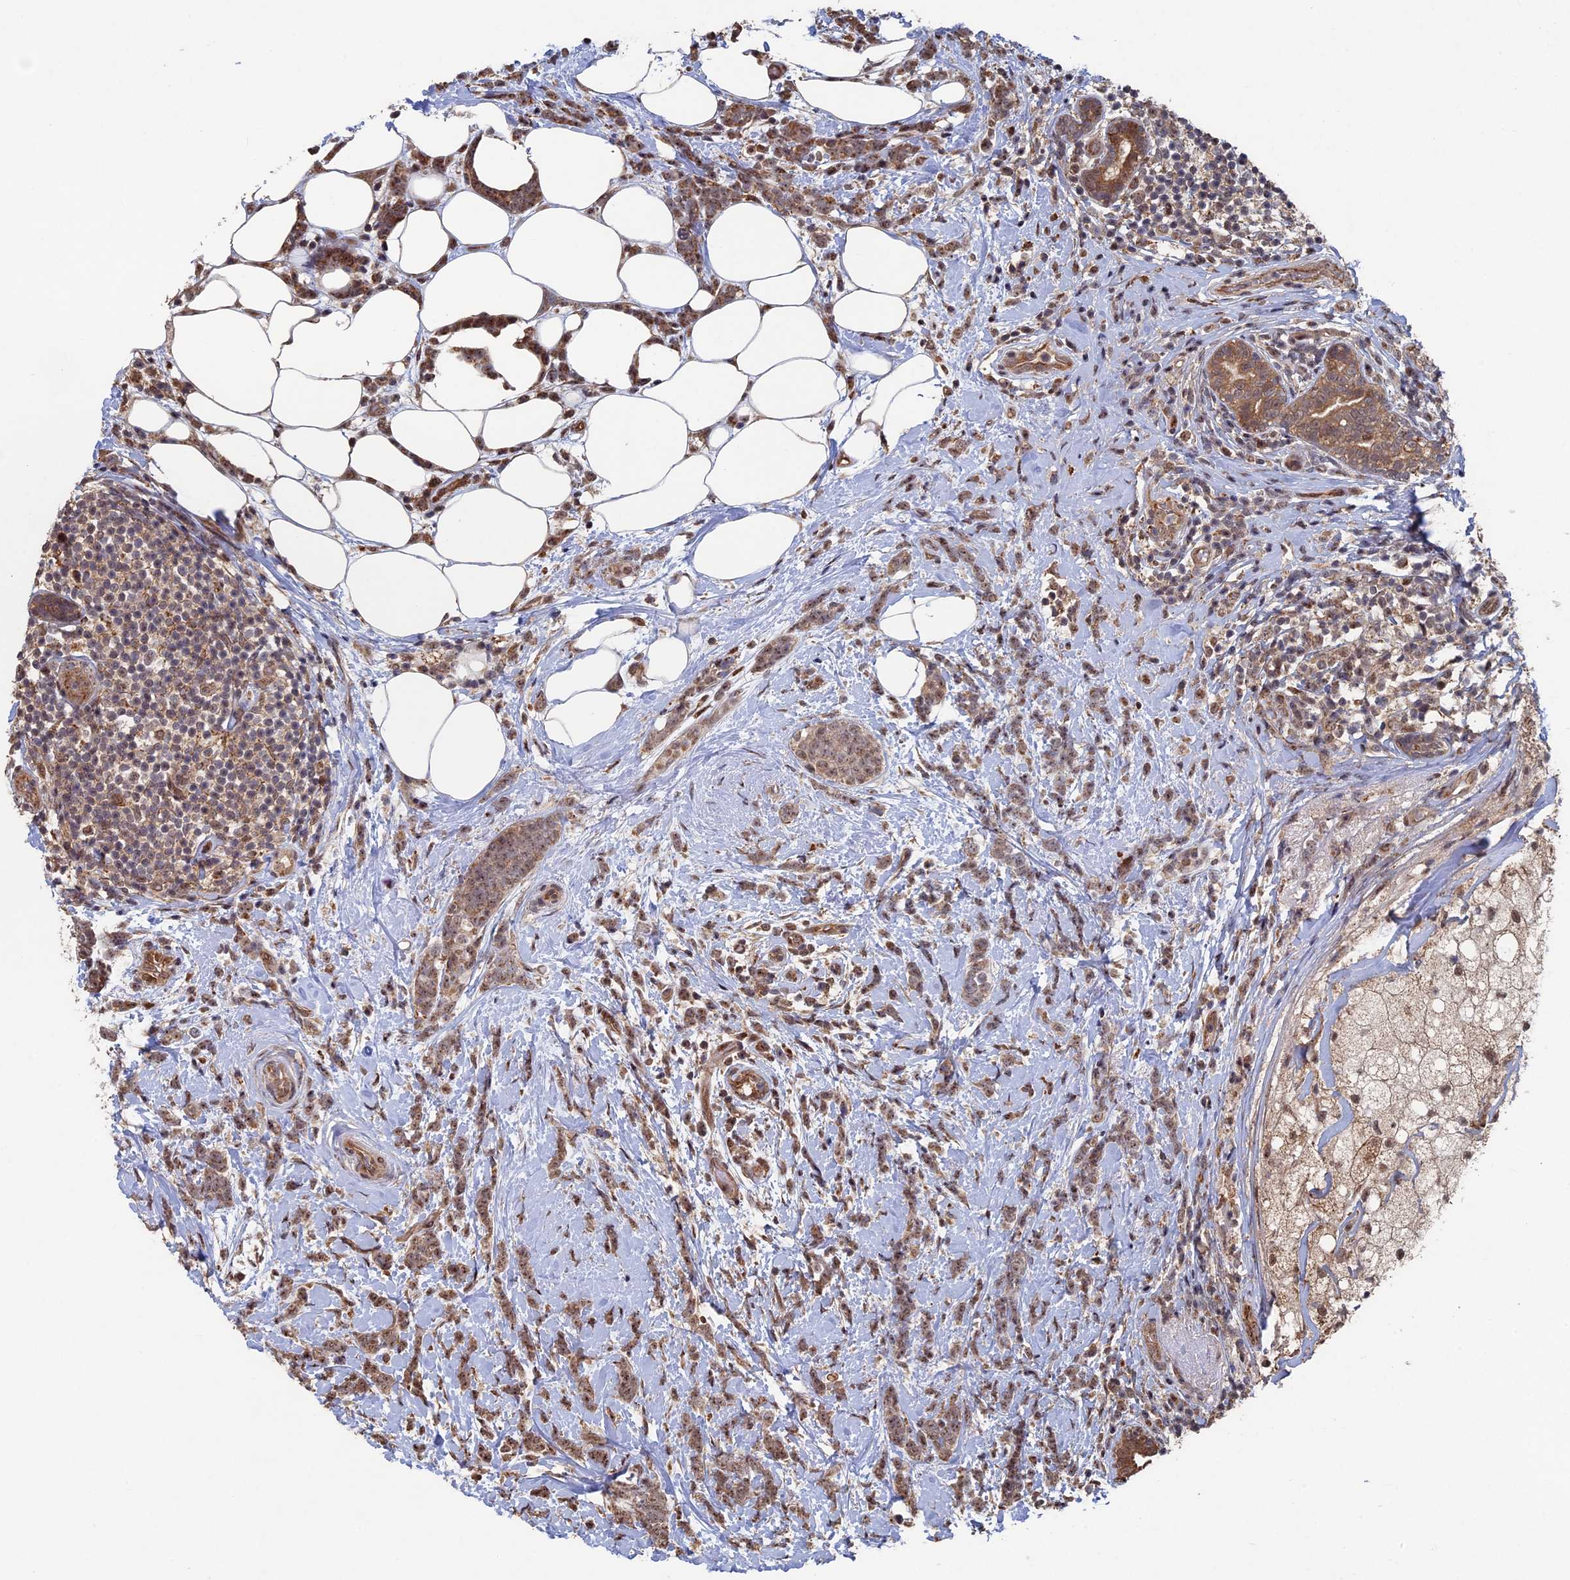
{"staining": {"intensity": "moderate", "quantity": ">75%", "location": "cytoplasmic/membranous,nuclear"}, "tissue": "breast cancer", "cell_type": "Tumor cells", "image_type": "cancer", "snomed": [{"axis": "morphology", "description": "Lobular carcinoma"}, {"axis": "topography", "description": "Breast"}], "caption": "Tumor cells reveal medium levels of moderate cytoplasmic/membranous and nuclear expression in approximately >75% of cells in breast cancer (lobular carcinoma). (DAB (3,3'-diaminobenzidine) = brown stain, brightfield microscopy at high magnification).", "gene": "KIAA1328", "patient": {"sex": "female", "age": 58}}